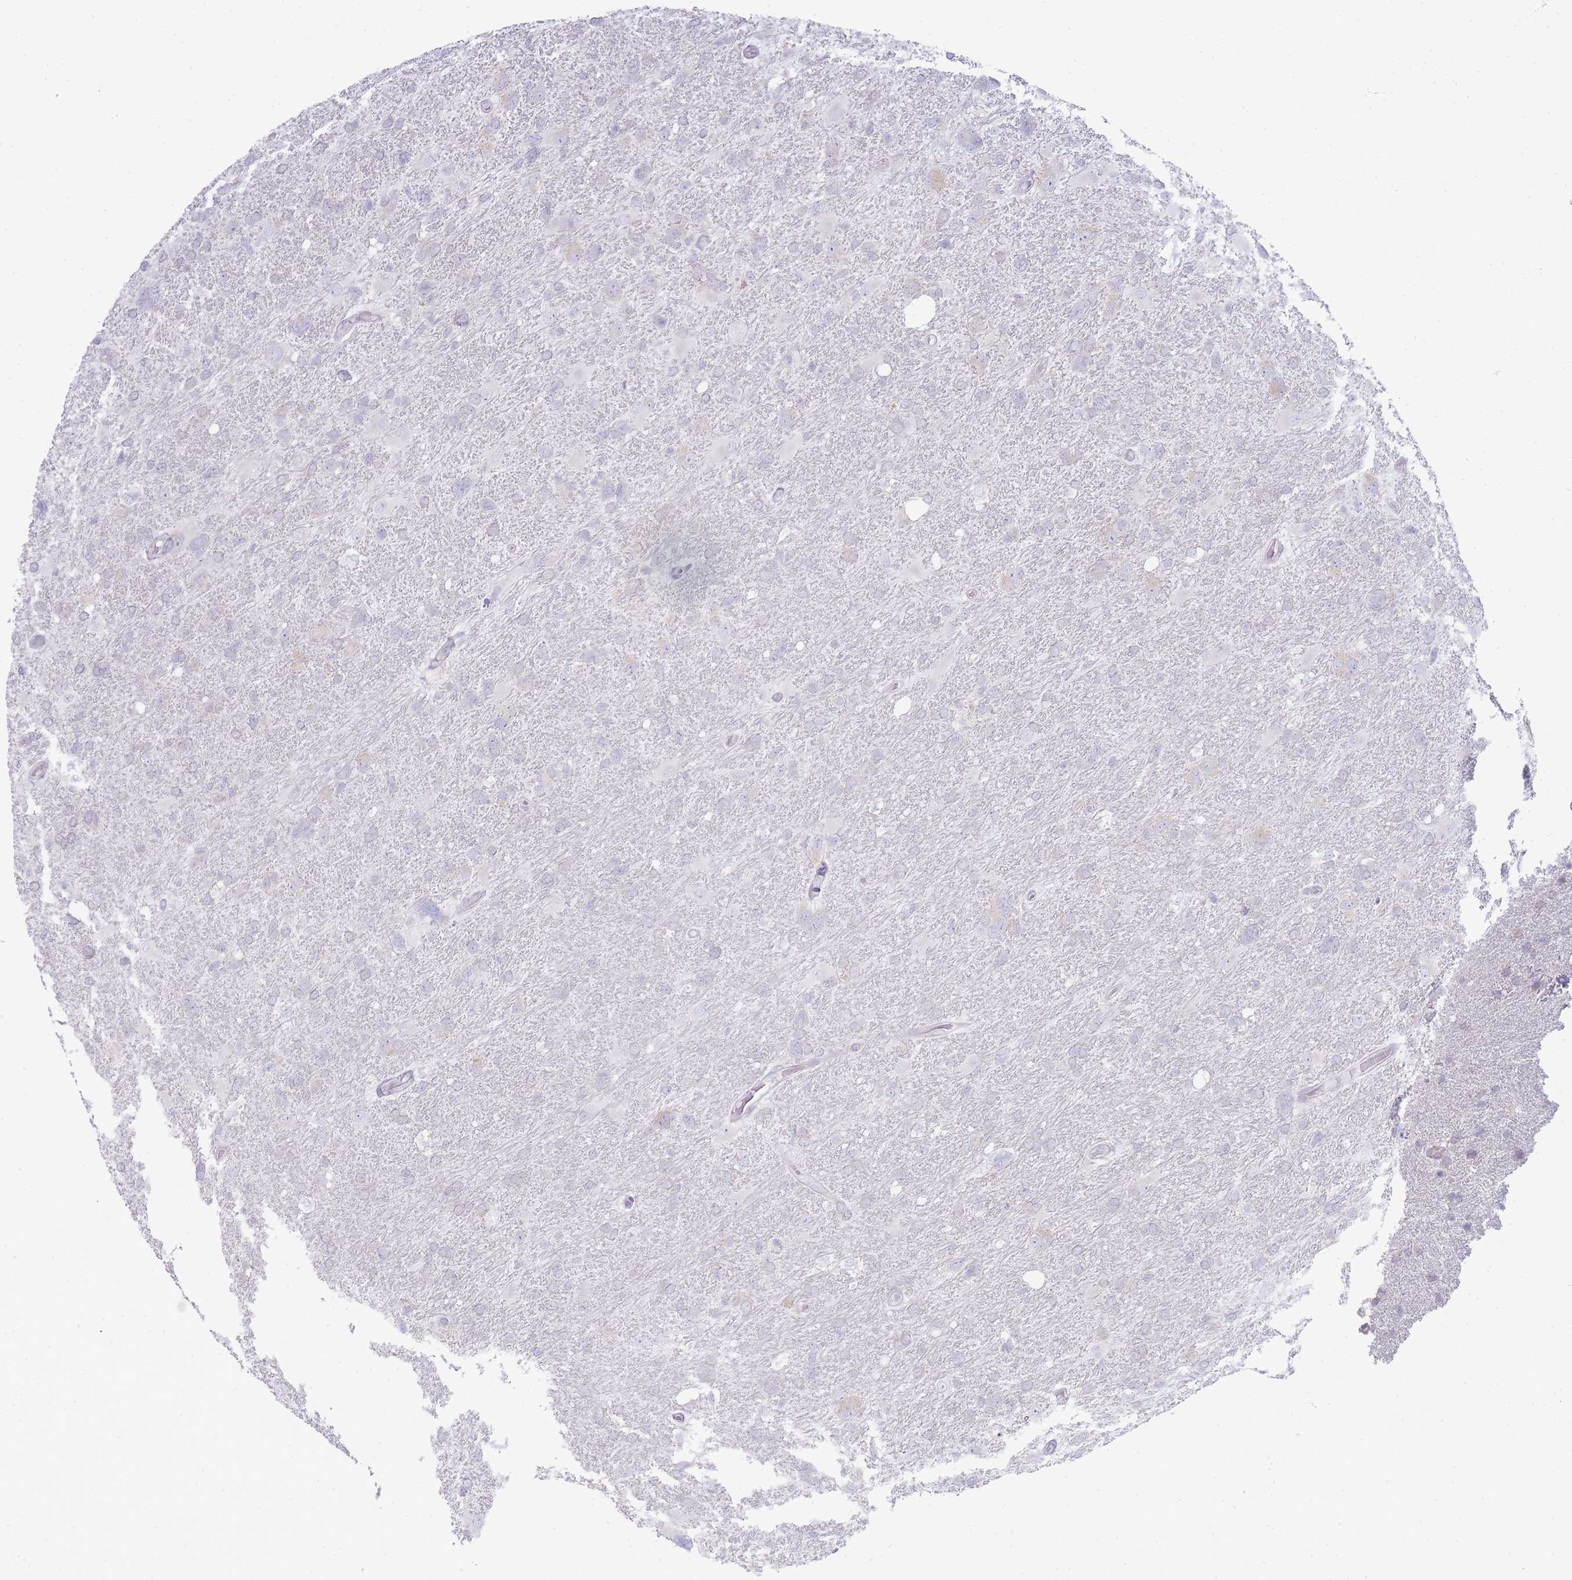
{"staining": {"intensity": "negative", "quantity": "none", "location": "none"}, "tissue": "glioma", "cell_type": "Tumor cells", "image_type": "cancer", "snomed": [{"axis": "morphology", "description": "Glioma, malignant, High grade"}, {"axis": "topography", "description": "Brain"}], "caption": "This is an immunohistochemistry (IHC) photomicrograph of glioma. There is no positivity in tumor cells.", "gene": "OR5L2", "patient": {"sex": "male", "age": 61}}